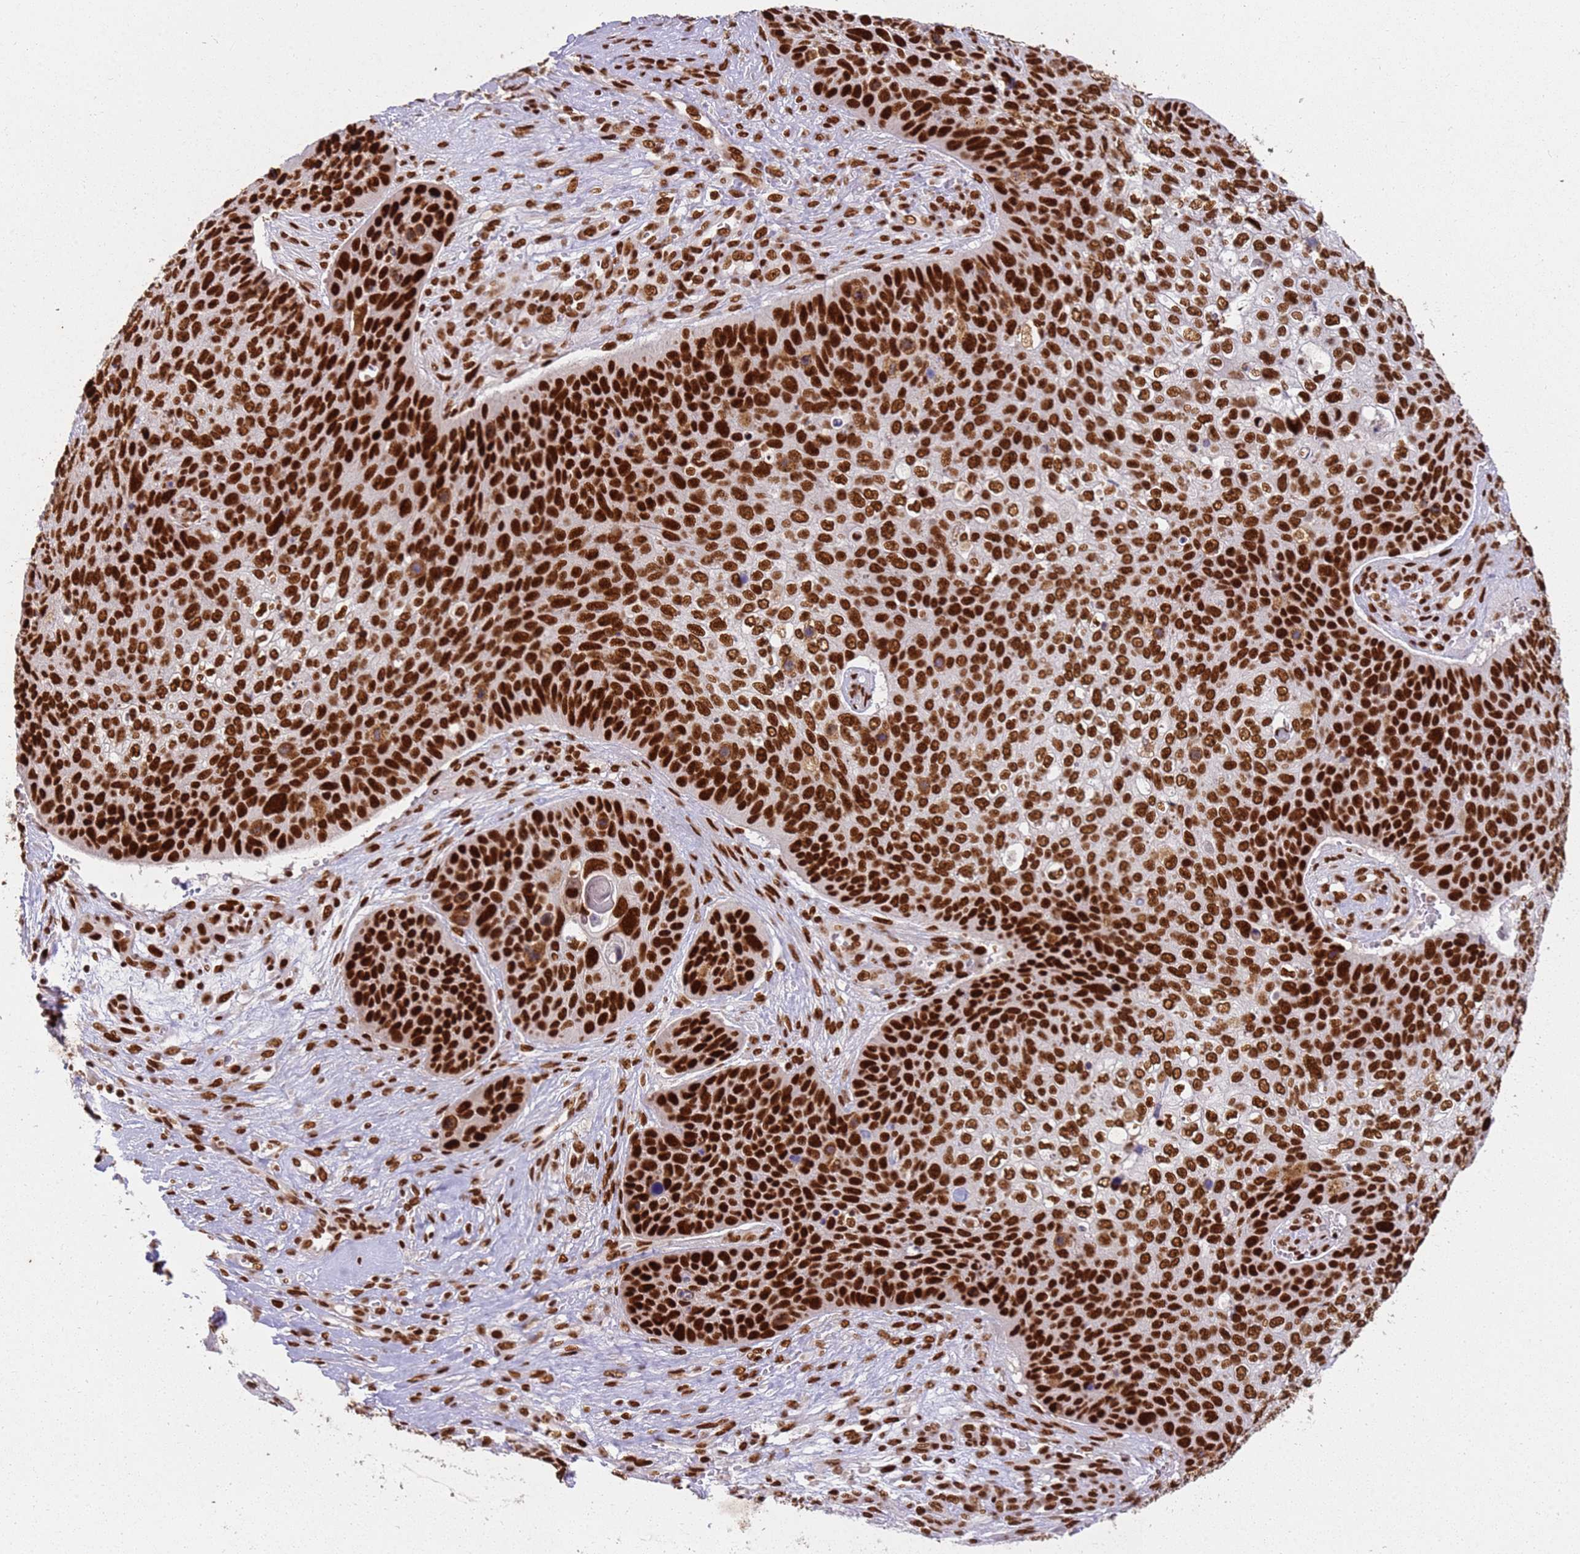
{"staining": {"intensity": "strong", "quantity": ">75%", "location": "nuclear"}, "tissue": "skin cancer", "cell_type": "Tumor cells", "image_type": "cancer", "snomed": [{"axis": "morphology", "description": "Basal cell carcinoma"}, {"axis": "topography", "description": "Skin"}], "caption": "Skin basal cell carcinoma stained for a protein reveals strong nuclear positivity in tumor cells.", "gene": "TENT4A", "patient": {"sex": "female", "age": 74}}